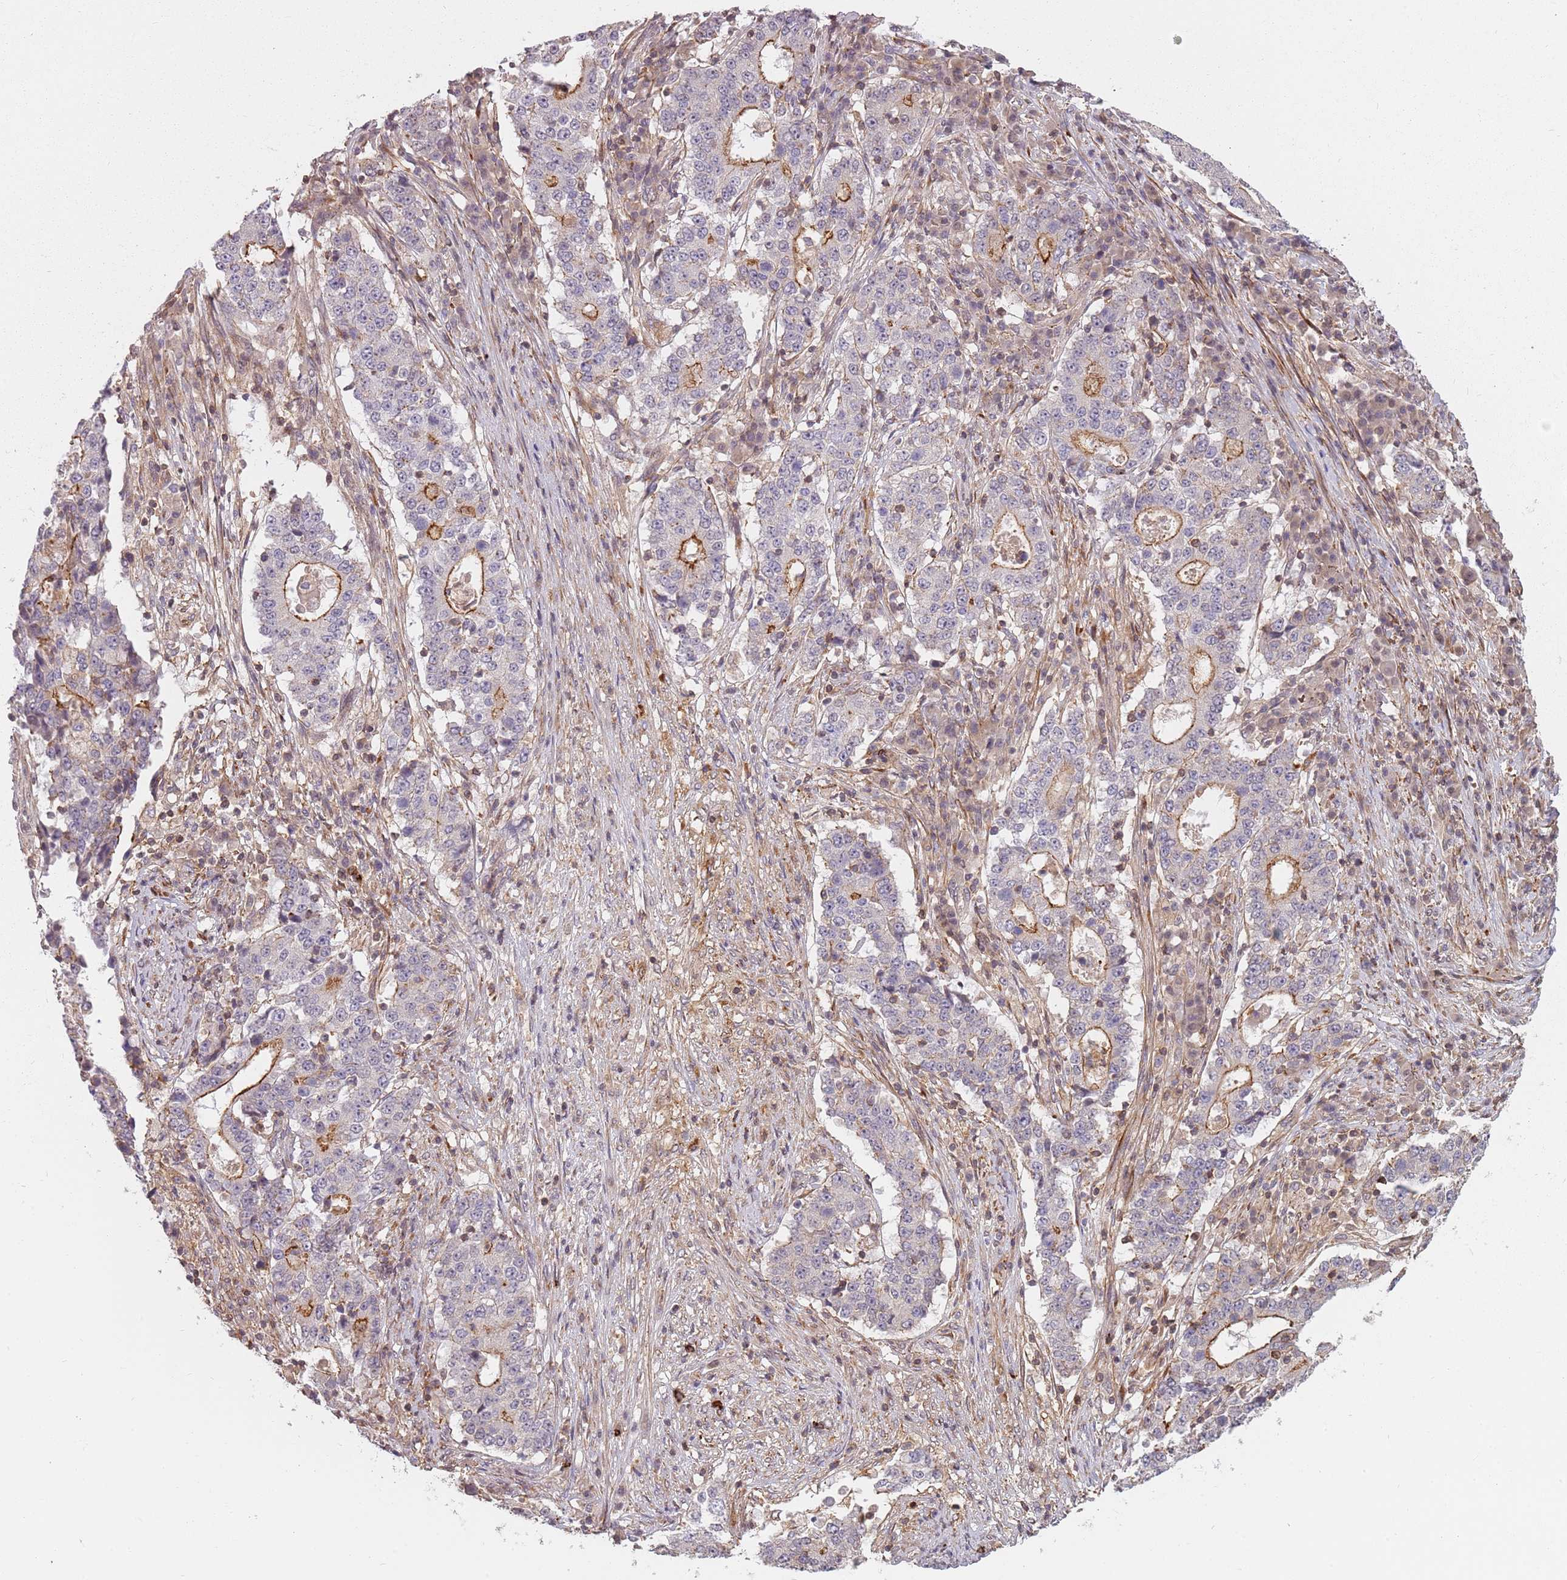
{"staining": {"intensity": "moderate", "quantity": "25%-75%", "location": "cytoplasmic/membranous"}, "tissue": "stomach cancer", "cell_type": "Tumor cells", "image_type": "cancer", "snomed": [{"axis": "morphology", "description": "Adenocarcinoma, NOS"}, {"axis": "topography", "description": "Stomach"}], "caption": "Immunohistochemistry (IHC) of stomach cancer (adenocarcinoma) displays medium levels of moderate cytoplasmic/membranous expression in about 25%-75% of tumor cells.", "gene": "PPP1R14C", "patient": {"sex": "male", "age": 59}}